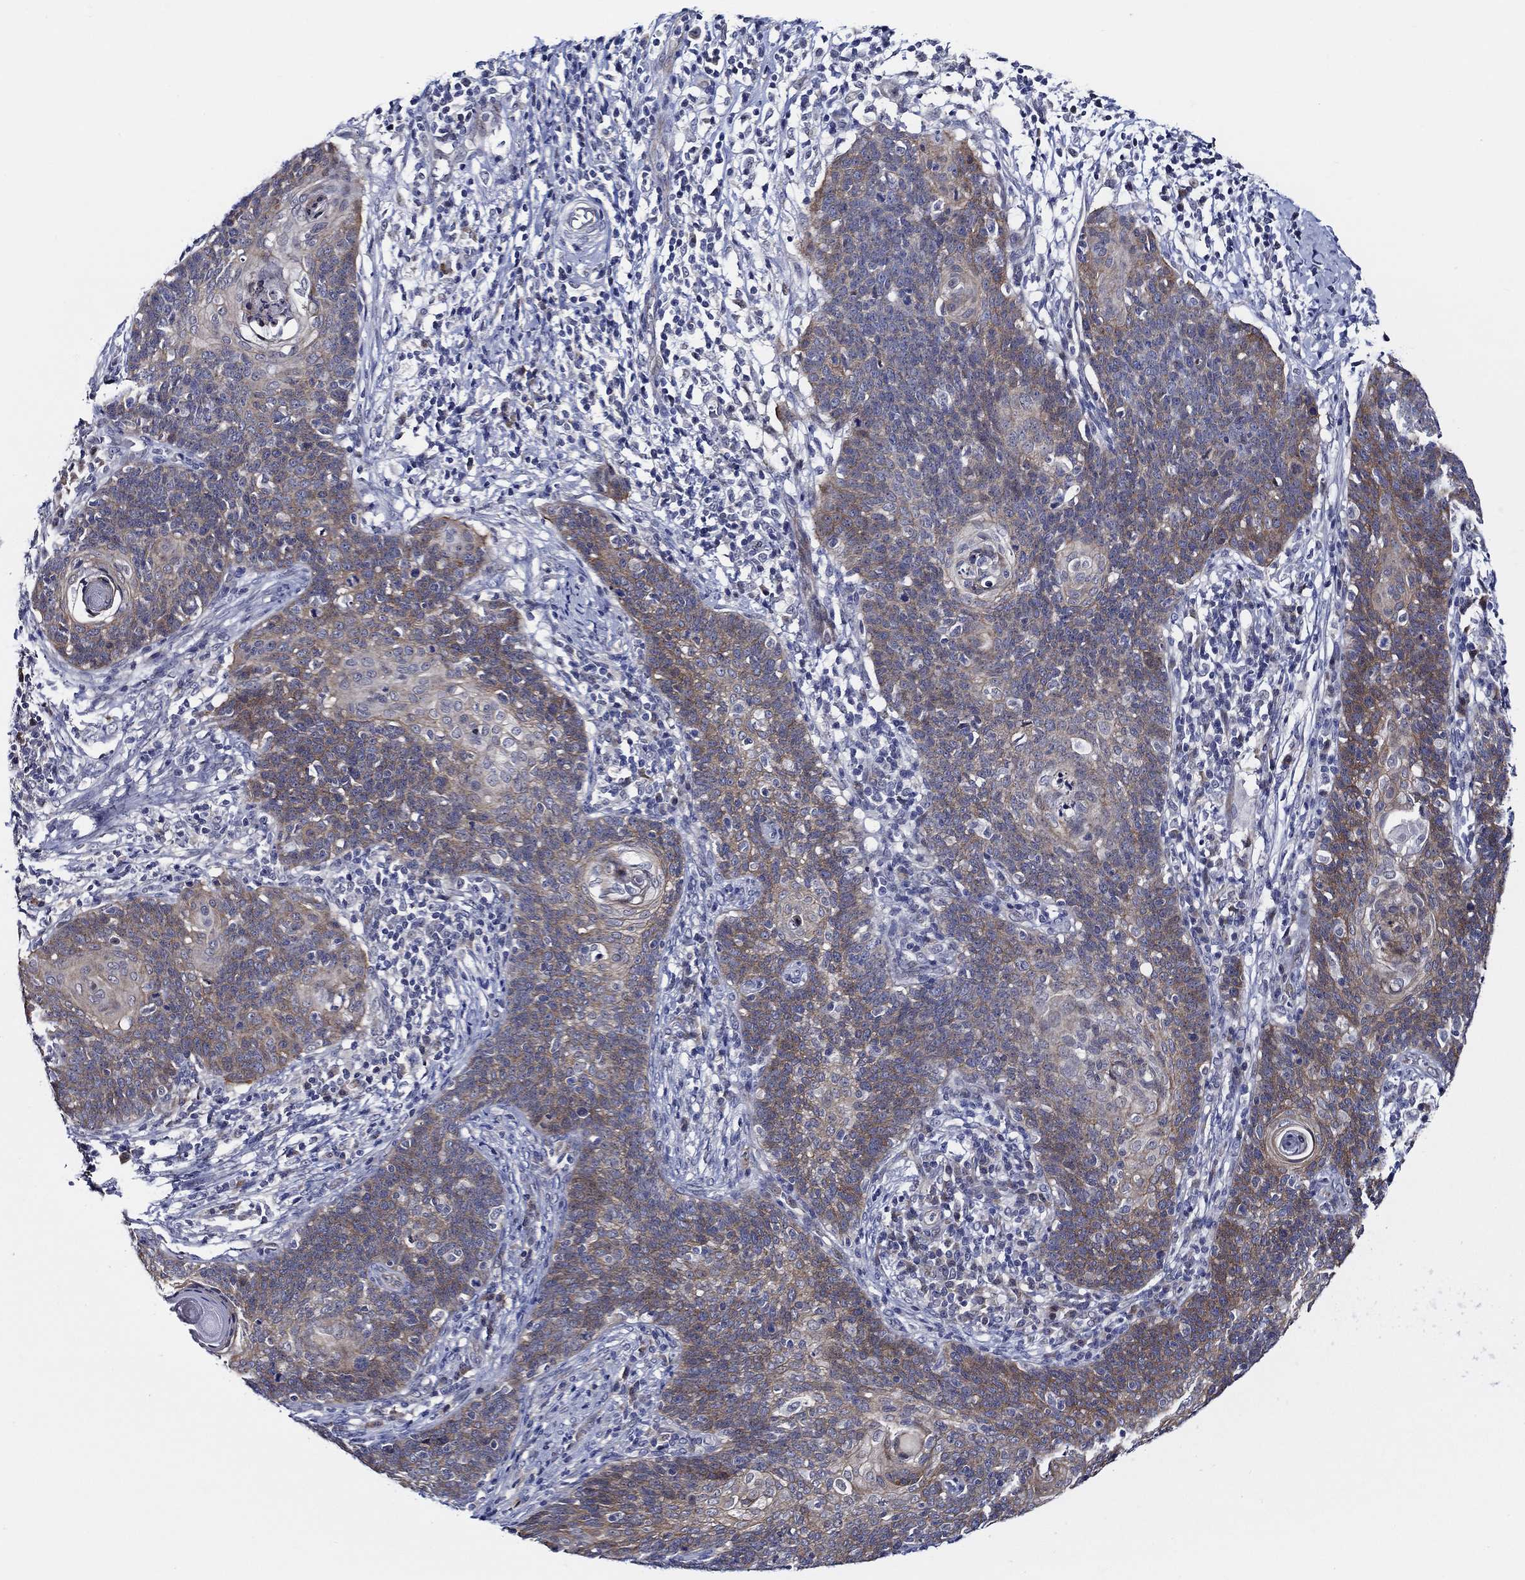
{"staining": {"intensity": "strong", "quantity": "<25%", "location": "cytoplasmic/membranous"}, "tissue": "cervical cancer", "cell_type": "Tumor cells", "image_type": "cancer", "snomed": [{"axis": "morphology", "description": "Squamous cell carcinoma, NOS"}, {"axis": "topography", "description": "Cervix"}], "caption": "About <25% of tumor cells in cervical cancer (squamous cell carcinoma) show strong cytoplasmic/membranous protein positivity as visualized by brown immunohistochemical staining.", "gene": "C8orf48", "patient": {"sex": "female", "age": 39}}